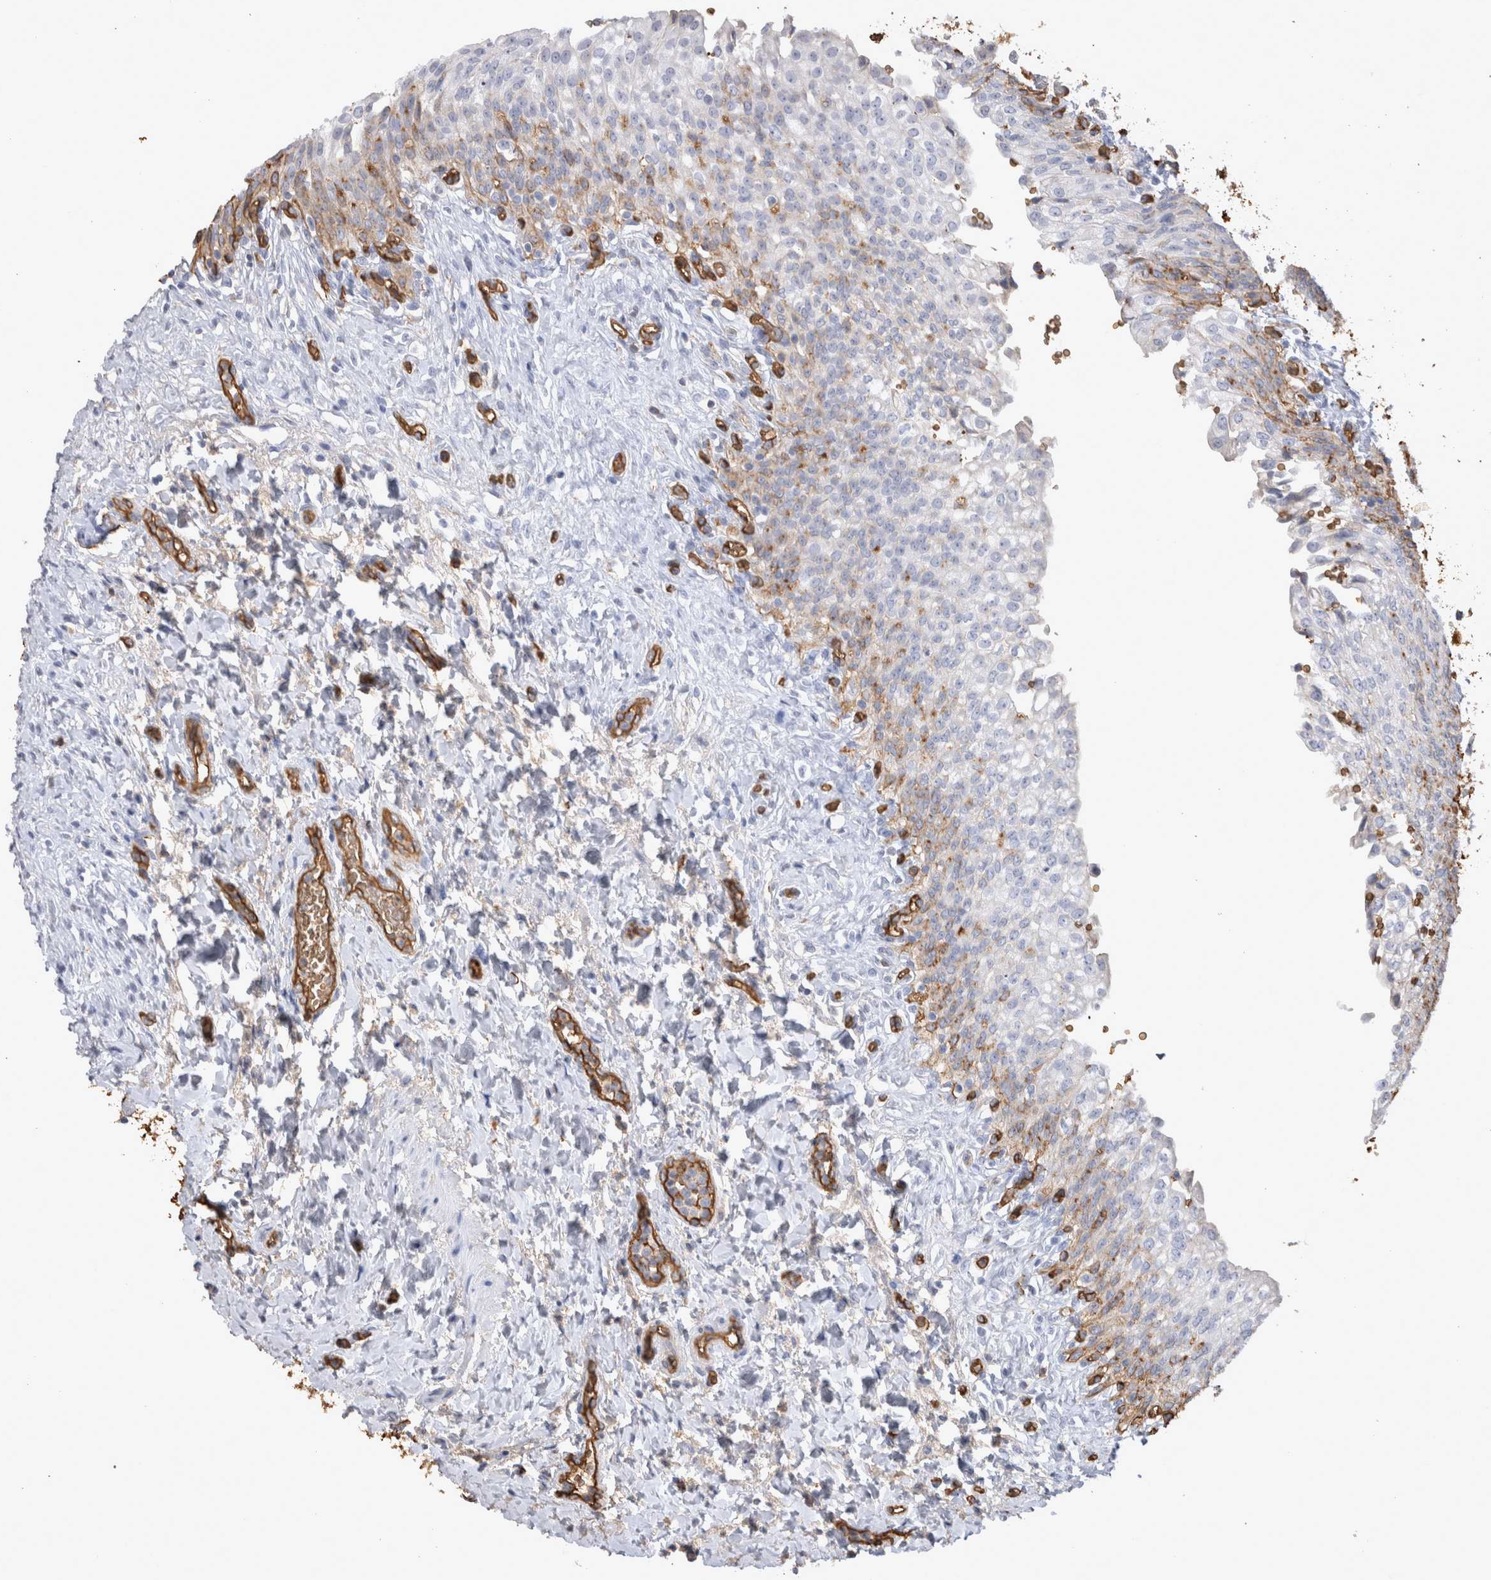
{"staining": {"intensity": "weak", "quantity": "<25%", "location": "cytoplasmic/membranous"}, "tissue": "urinary bladder", "cell_type": "Urothelial cells", "image_type": "normal", "snomed": [{"axis": "morphology", "description": "Urothelial carcinoma, High grade"}, {"axis": "topography", "description": "Urinary bladder"}], "caption": "The image shows no staining of urothelial cells in benign urinary bladder.", "gene": "IL17RC", "patient": {"sex": "male", "age": 46}}